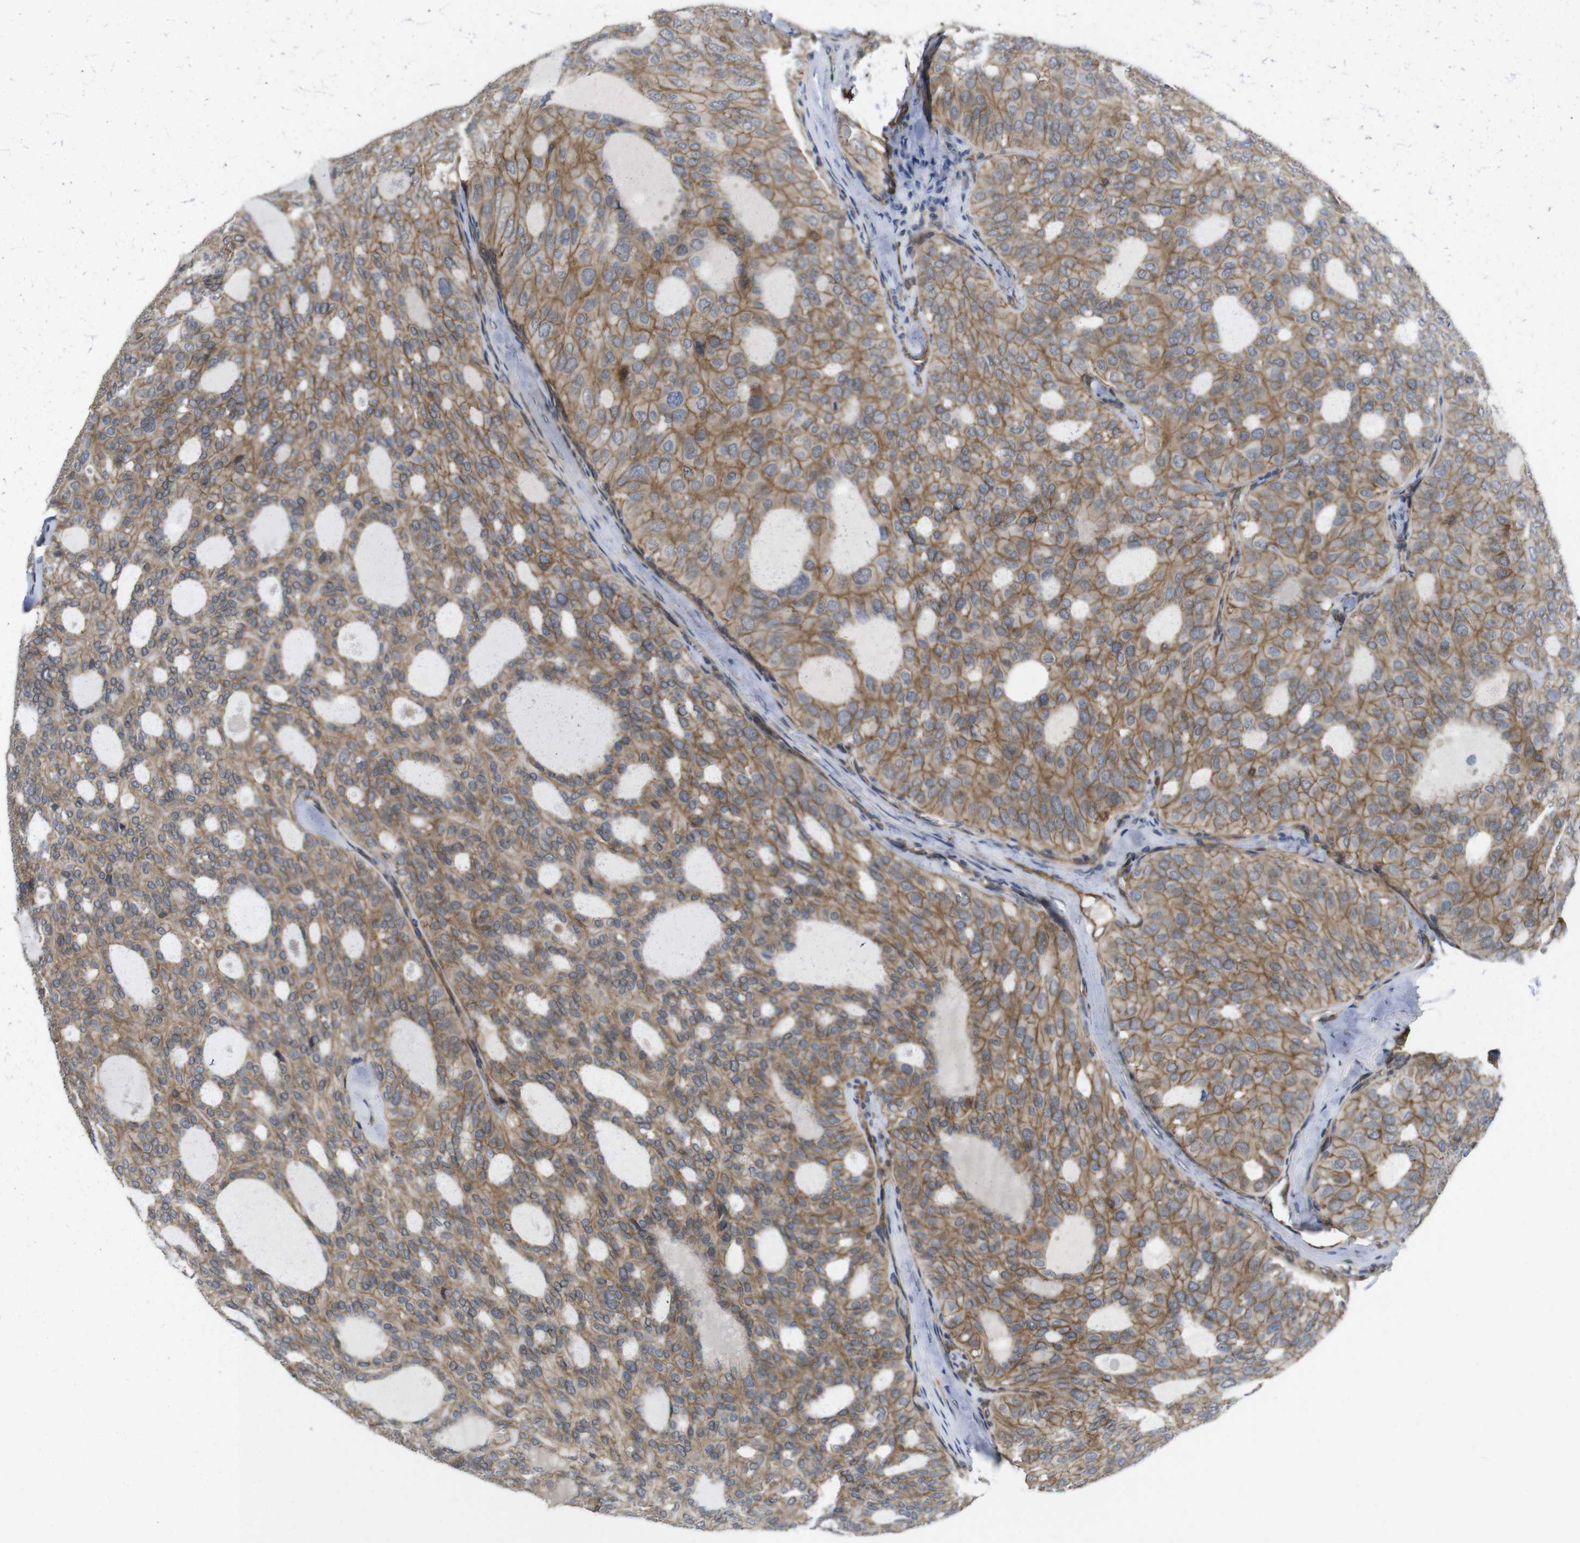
{"staining": {"intensity": "moderate", "quantity": ">75%", "location": "cytoplasmic/membranous"}, "tissue": "thyroid cancer", "cell_type": "Tumor cells", "image_type": "cancer", "snomed": [{"axis": "morphology", "description": "Follicular adenoma carcinoma, NOS"}, {"axis": "topography", "description": "Thyroid gland"}], "caption": "This micrograph reveals thyroid cancer stained with immunohistochemistry (IHC) to label a protein in brown. The cytoplasmic/membranous of tumor cells show moderate positivity for the protein. Nuclei are counter-stained blue.", "gene": "ZDHHC5", "patient": {"sex": "male", "age": 75}}